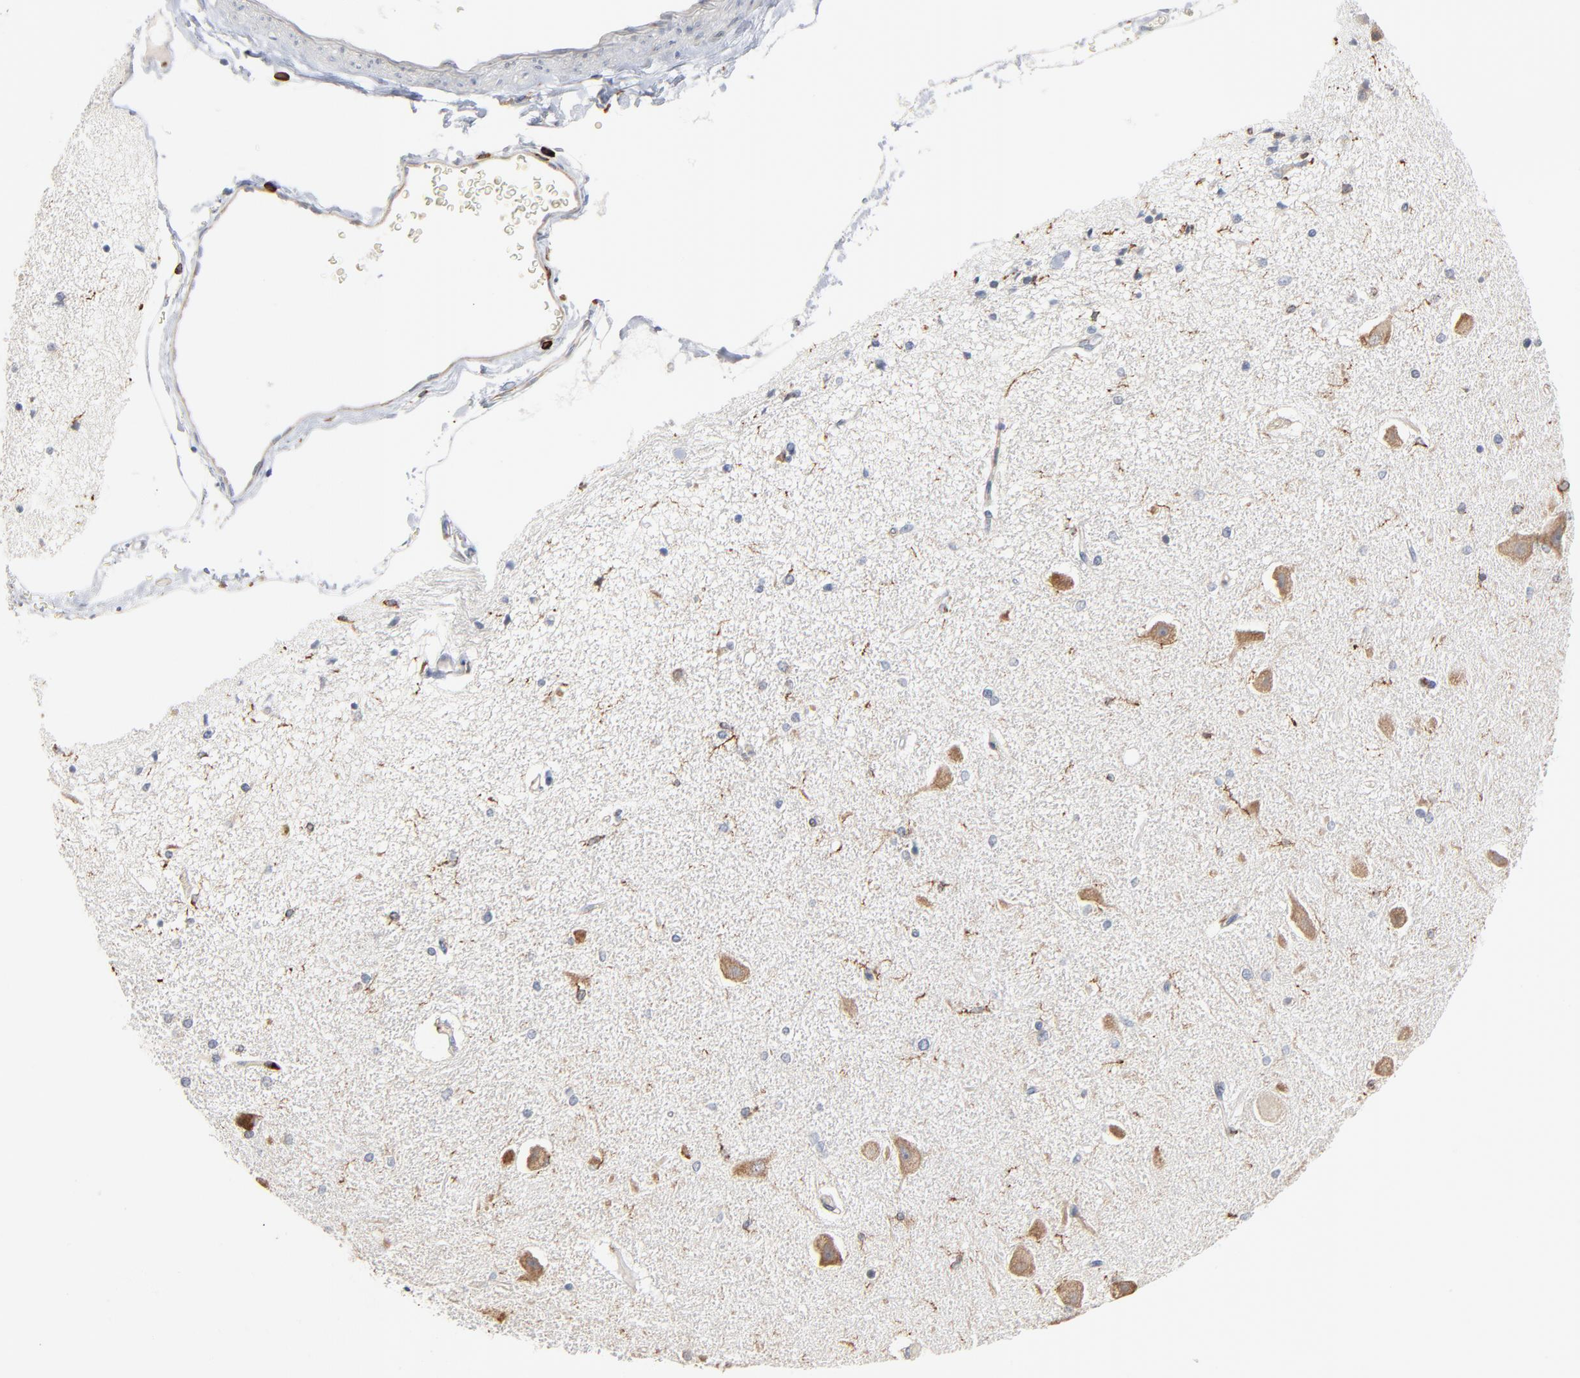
{"staining": {"intensity": "strong", "quantity": "<25%", "location": "cytoplasmic/membranous"}, "tissue": "hippocampus", "cell_type": "Glial cells", "image_type": "normal", "snomed": [{"axis": "morphology", "description": "Normal tissue, NOS"}, {"axis": "topography", "description": "Hippocampus"}], "caption": "A medium amount of strong cytoplasmic/membranous expression is appreciated in about <25% of glial cells in benign hippocampus.", "gene": "SH3KBP1", "patient": {"sex": "female", "age": 54}}